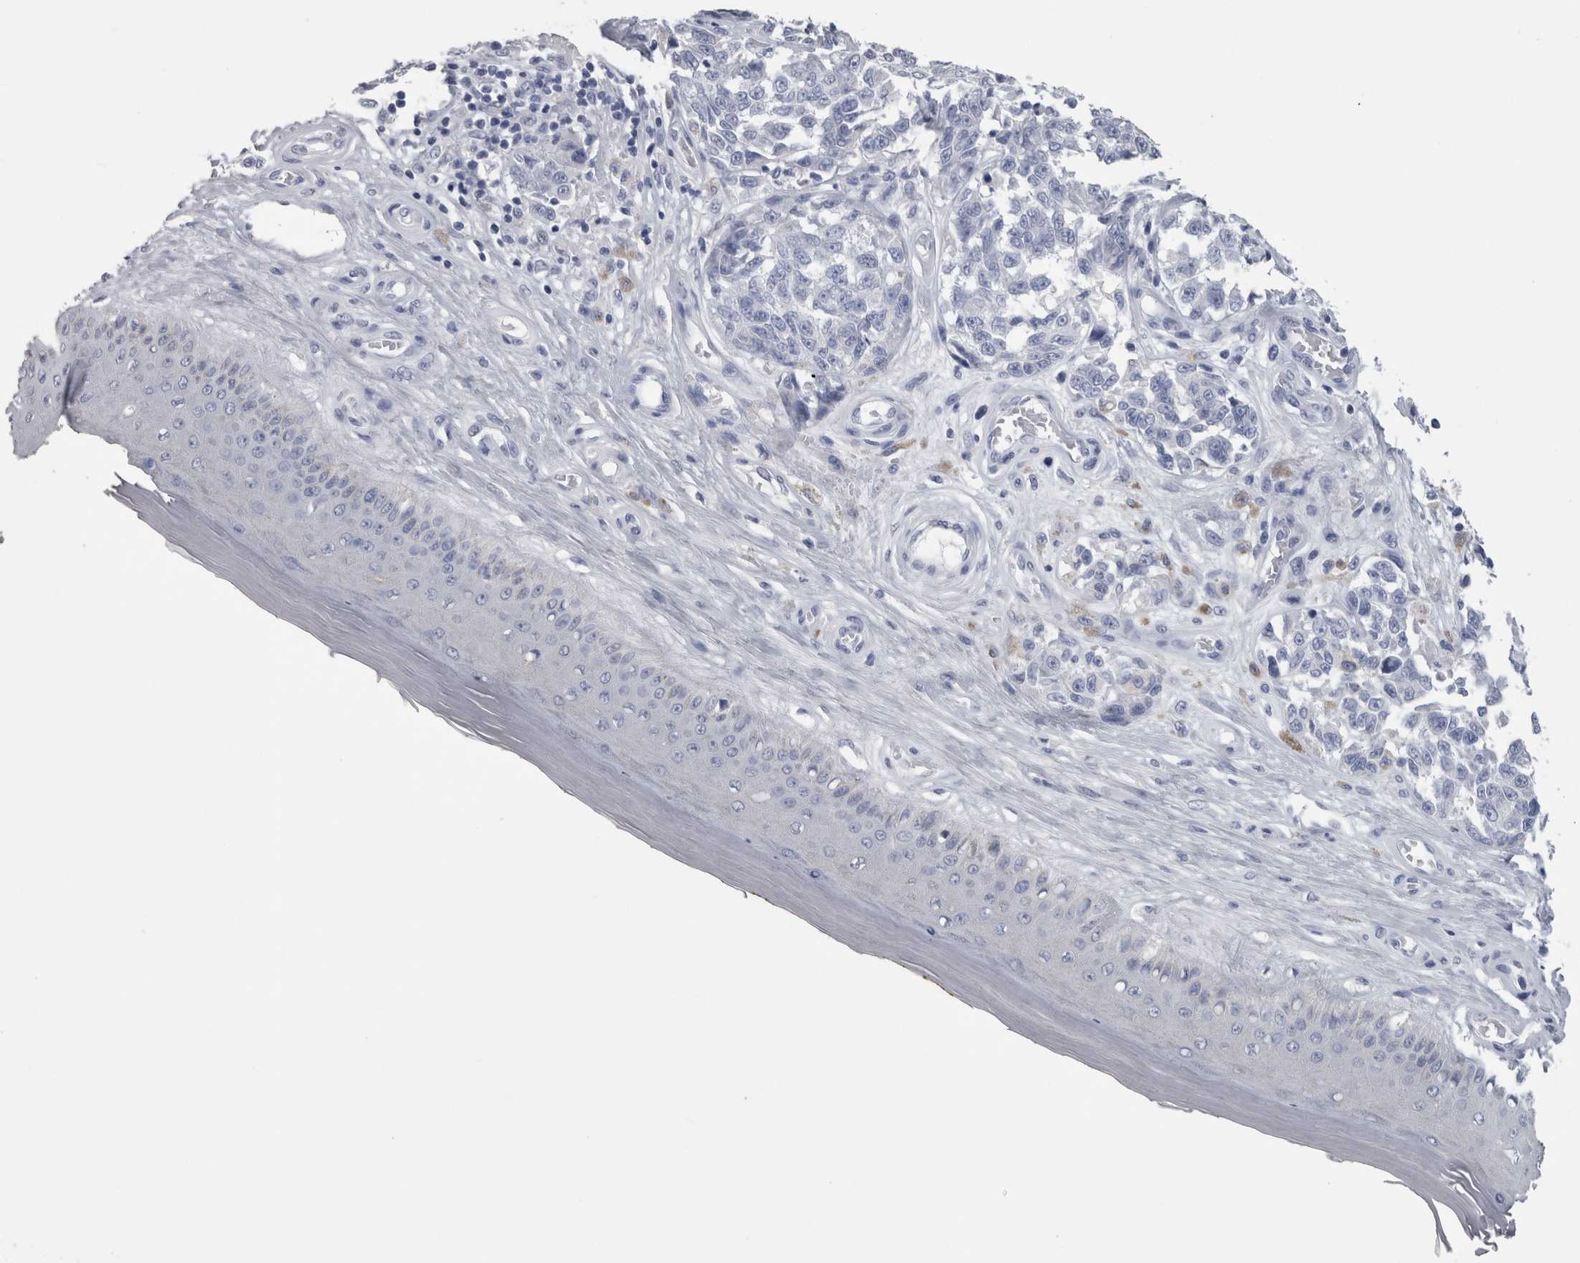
{"staining": {"intensity": "negative", "quantity": "none", "location": "none"}, "tissue": "melanoma", "cell_type": "Tumor cells", "image_type": "cancer", "snomed": [{"axis": "morphology", "description": "Malignant melanoma, NOS"}, {"axis": "topography", "description": "Skin"}], "caption": "Human melanoma stained for a protein using IHC reveals no positivity in tumor cells.", "gene": "CA8", "patient": {"sex": "female", "age": 64}}